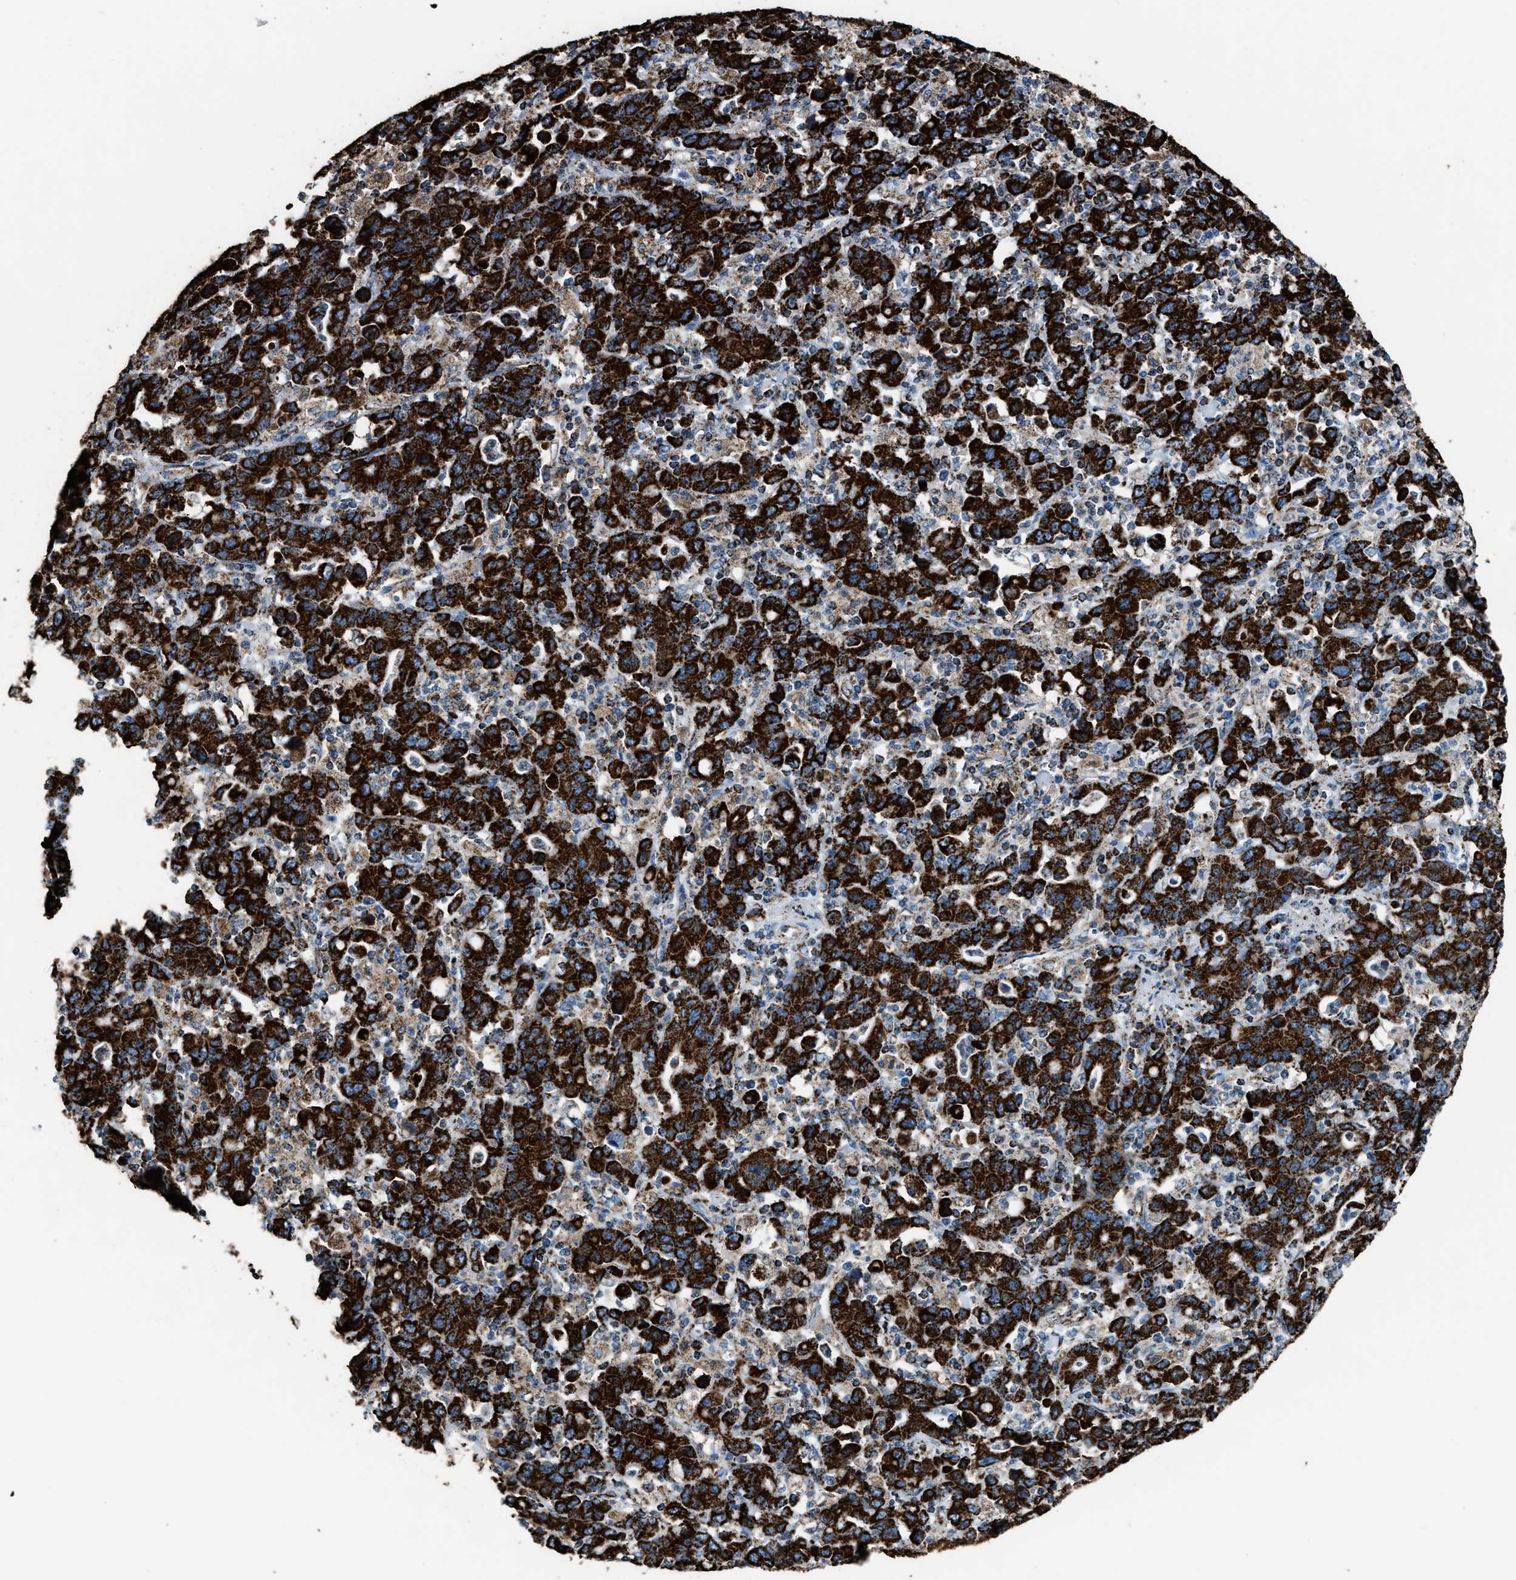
{"staining": {"intensity": "strong", "quantity": ">75%", "location": "cytoplasmic/membranous"}, "tissue": "stomach cancer", "cell_type": "Tumor cells", "image_type": "cancer", "snomed": [{"axis": "morphology", "description": "Adenocarcinoma, NOS"}, {"axis": "topography", "description": "Stomach, upper"}], "caption": "IHC (DAB (3,3'-diaminobenzidine)) staining of human stomach cancer exhibits strong cytoplasmic/membranous protein positivity in about >75% of tumor cells. (Brightfield microscopy of DAB IHC at high magnification).", "gene": "MDH2", "patient": {"sex": "male", "age": 69}}